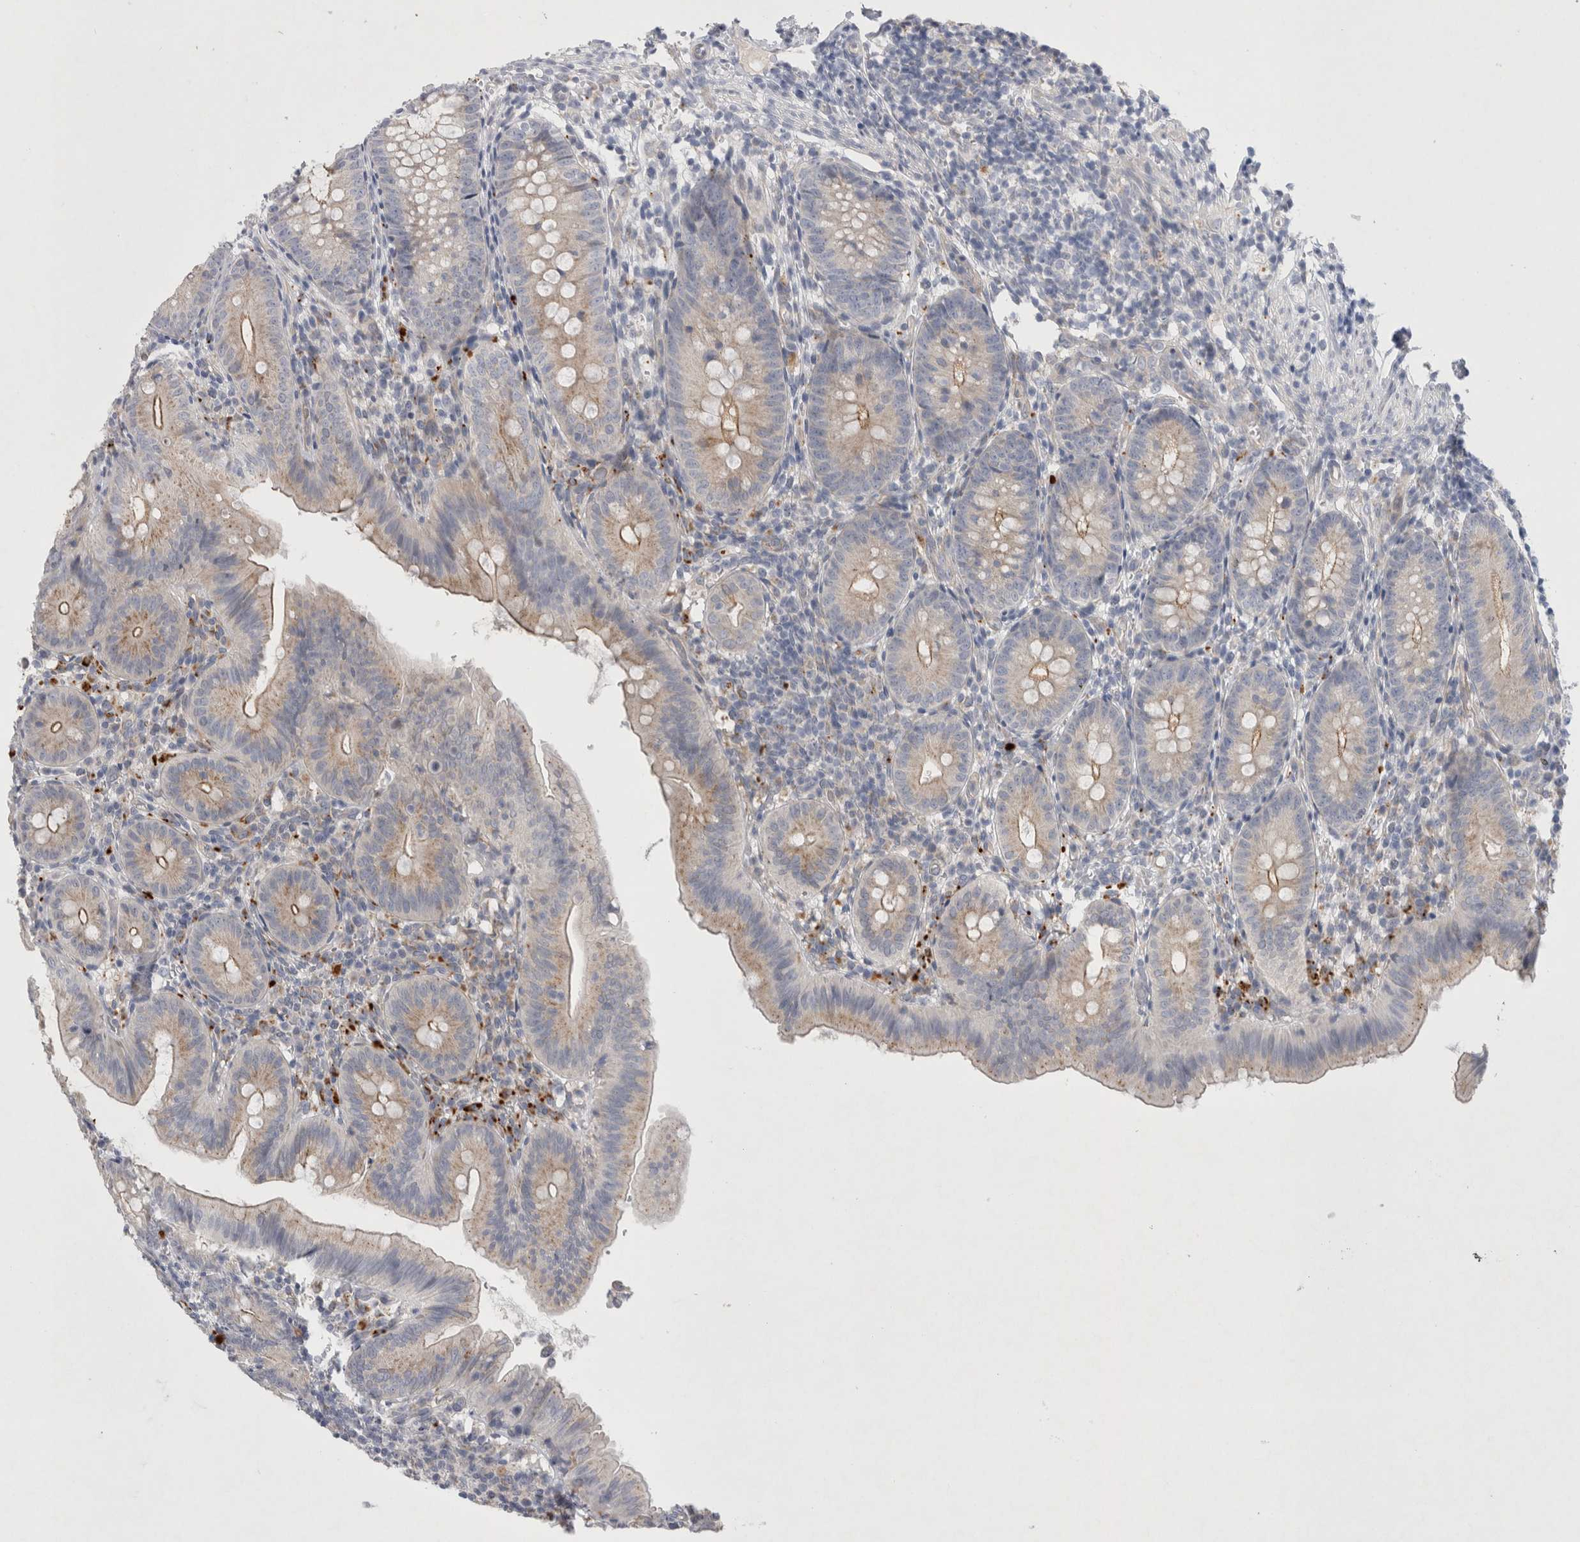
{"staining": {"intensity": "weak", "quantity": "<25%", "location": "cytoplasmic/membranous"}, "tissue": "appendix", "cell_type": "Glandular cells", "image_type": "normal", "snomed": [{"axis": "morphology", "description": "Normal tissue, NOS"}, {"axis": "topography", "description": "Appendix"}], "caption": "Human appendix stained for a protein using IHC displays no expression in glandular cells.", "gene": "GAA", "patient": {"sex": "male", "age": 1}}